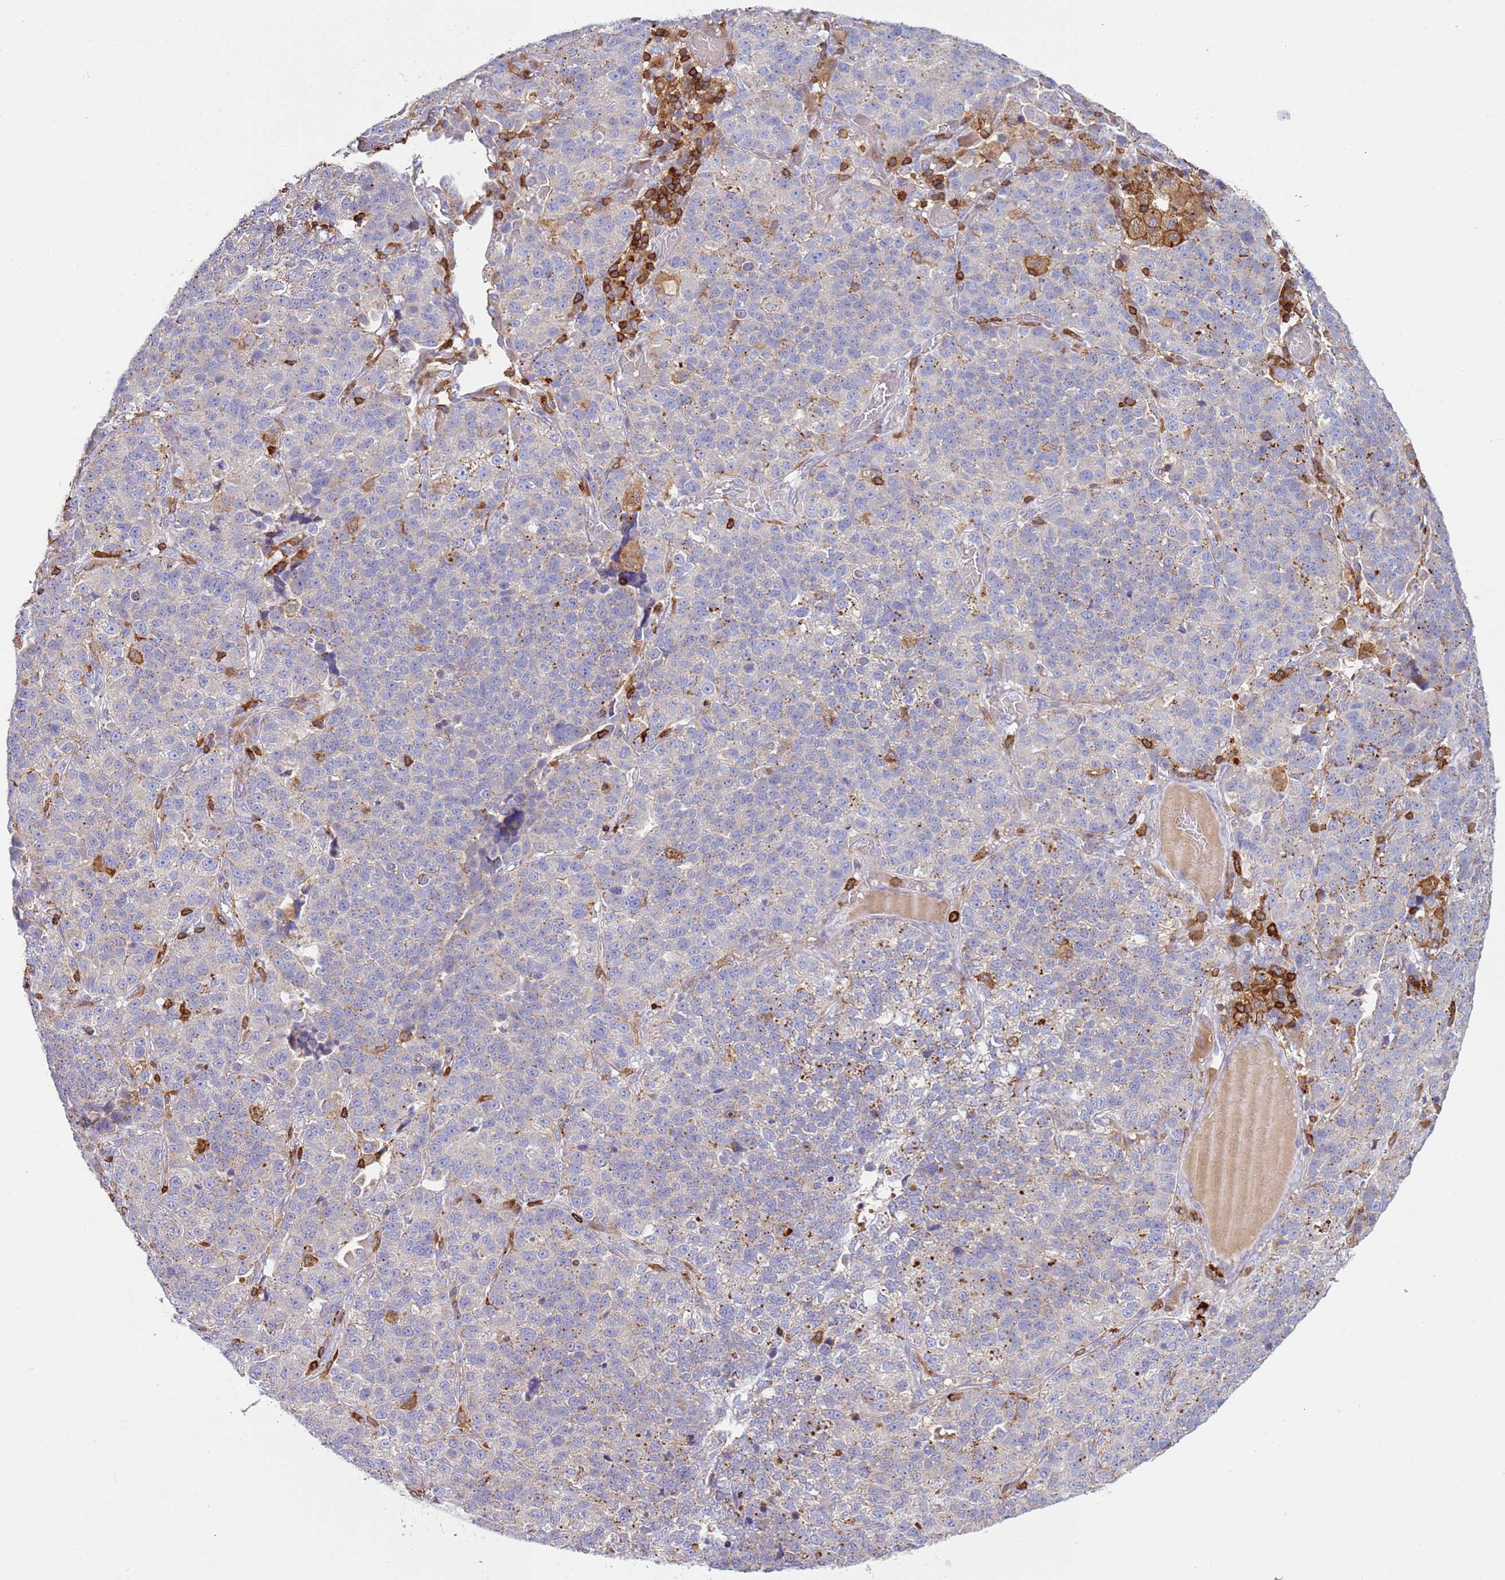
{"staining": {"intensity": "moderate", "quantity": "<25%", "location": "cytoplasmic/membranous"}, "tissue": "lung cancer", "cell_type": "Tumor cells", "image_type": "cancer", "snomed": [{"axis": "morphology", "description": "Adenocarcinoma, NOS"}, {"axis": "topography", "description": "Lung"}], "caption": "This micrograph demonstrates IHC staining of human lung cancer (adenocarcinoma), with low moderate cytoplasmic/membranous positivity in about <25% of tumor cells.", "gene": "TTPAL", "patient": {"sex": "male", "age": 49}}